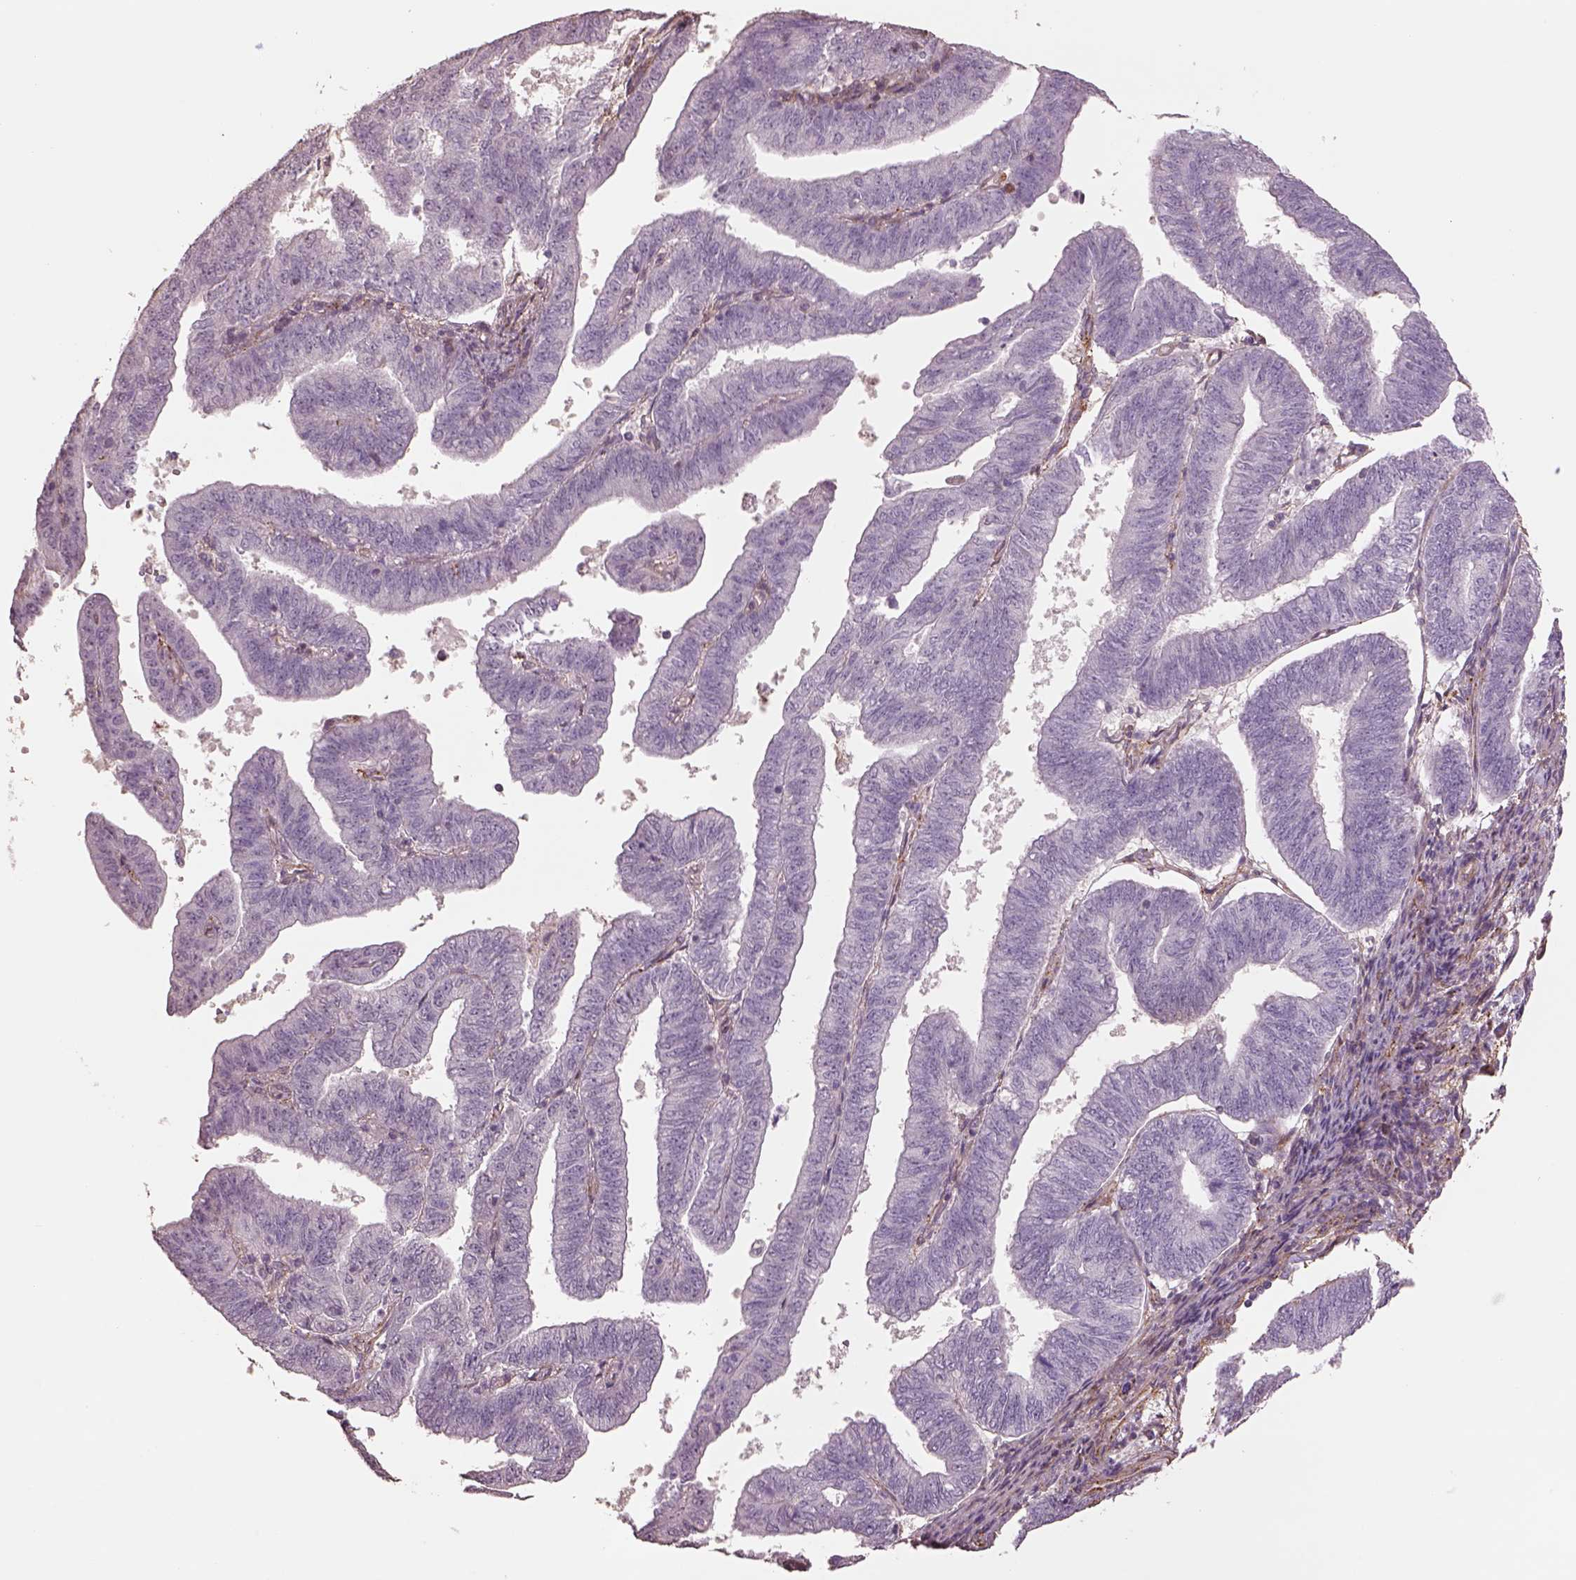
{"staining": {"intensity": "negative", "quantity": "none", "location": "none"}, "tissue": "endometrial cancer", "cell_type": "Tumor cells", "image_type": "cancer", "snomed": [{"axis": "morphology", "description": "Adenocarcinoma, NOS"}, {"axis": "topography", "description": "Endometrium"}], "caption": "Immunohistochemistry micrograph of neoplastic tissue: human endometrial adenocarcinoma stained with DAB displays no significant protein expression in tumor cells.", "gene": "LIN7A", "patient": {"sex": "female", "age": 82}}